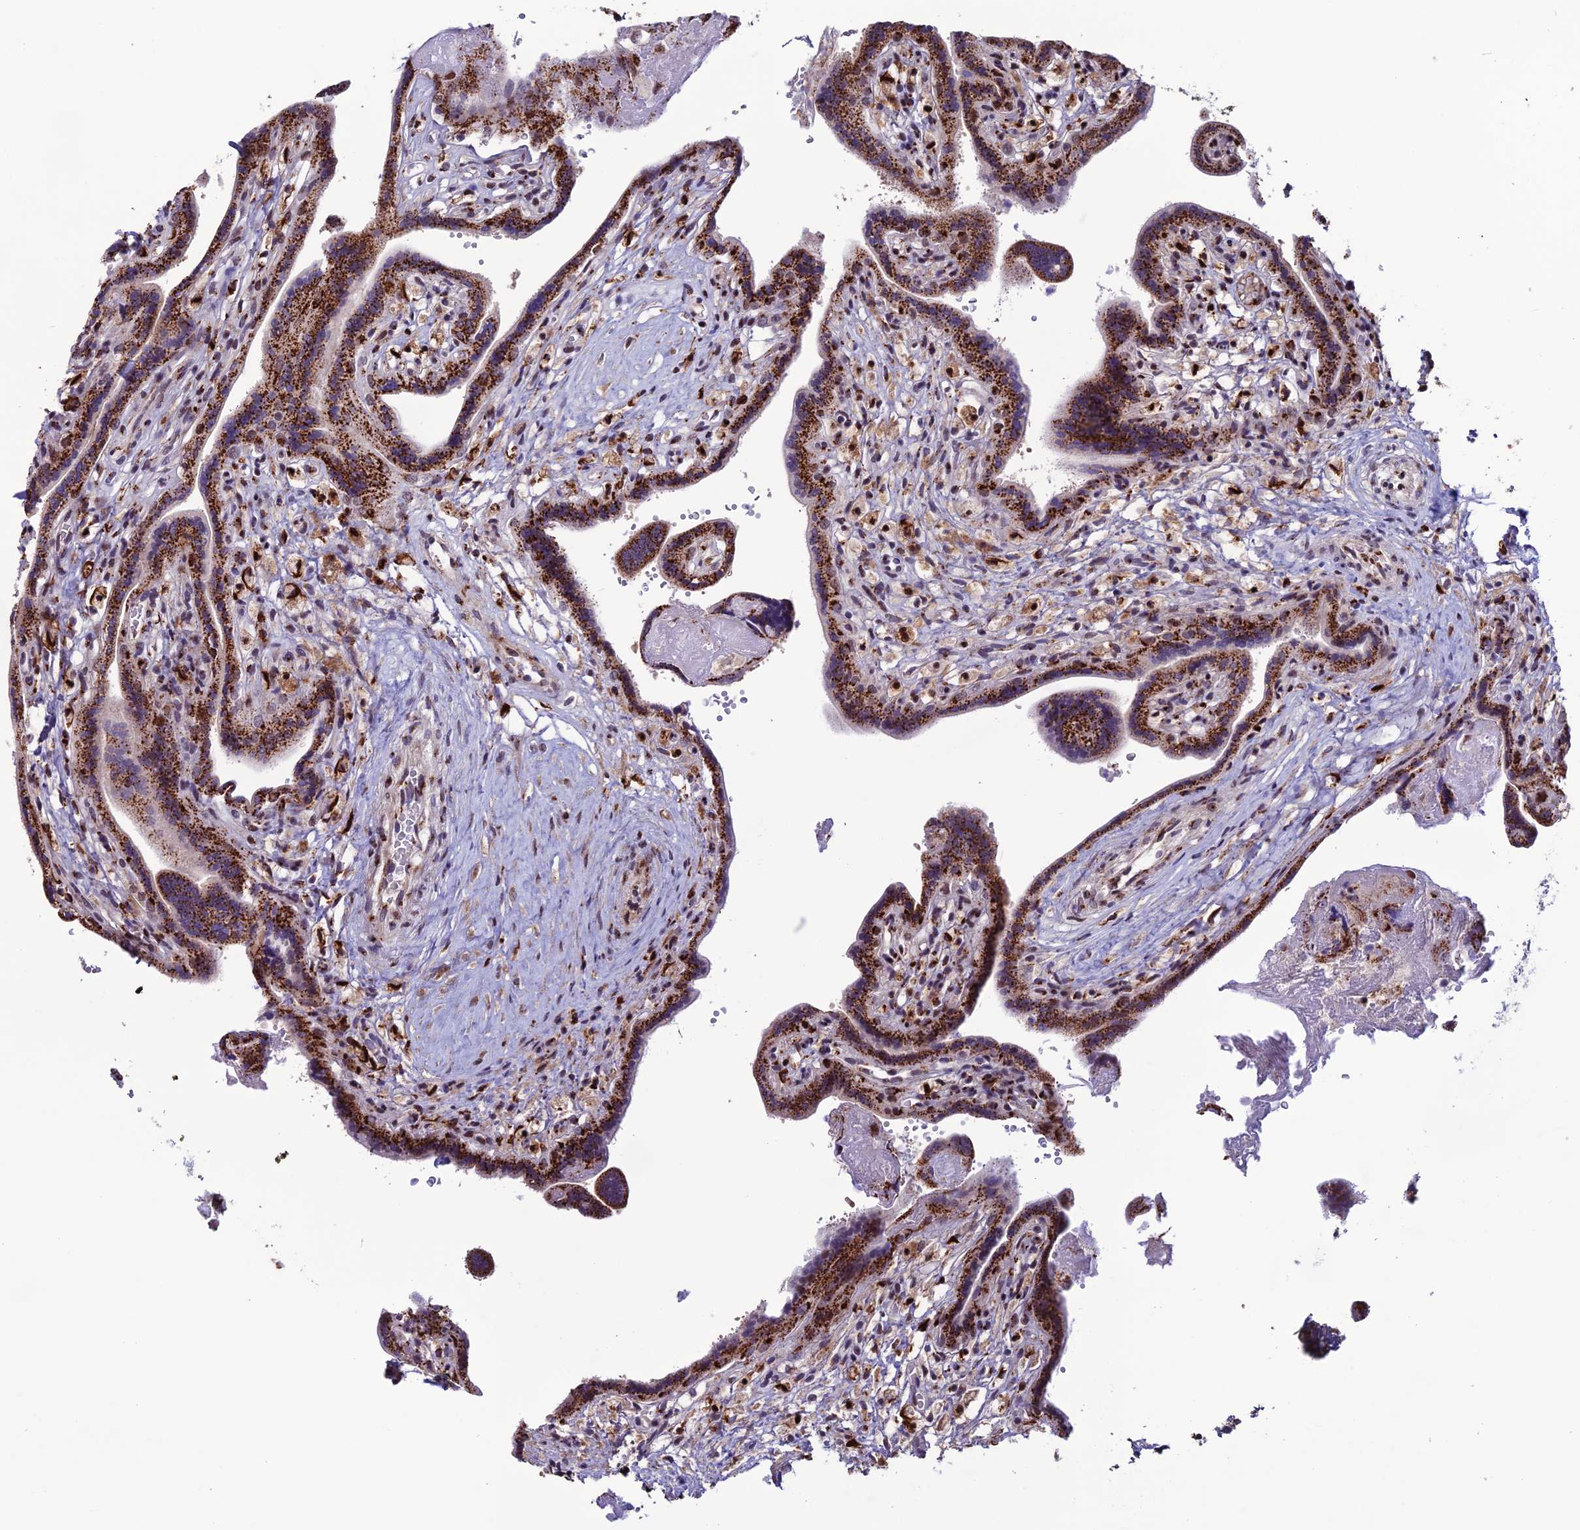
{"staining": {"intensity": "strong", "quantity": ">75%", "location": "cytoplasmic/membranous"}, "tissue": "placenta", "cell_type": "Trophoblastic cells", "image_type": "normal", "snomed": [{"axis": "morphology", "description": "Normal tissue, NOS"}, {"axis": "topography", "description": "Placenta"}], "caption": "DAB immunohistochemical staining of benign placenta shows strong cytoplasmic/membranous protein staining in about >75% of trophoblastic cells. The staining is performed using DAB (3,3'-diaminobenzidine) brown chromogen to label protein expression. The nuclei are counter-stained blue using hematoxylin.", "gene": "PLEKHA4", "patient": {"sex": "female", "age": 37}}